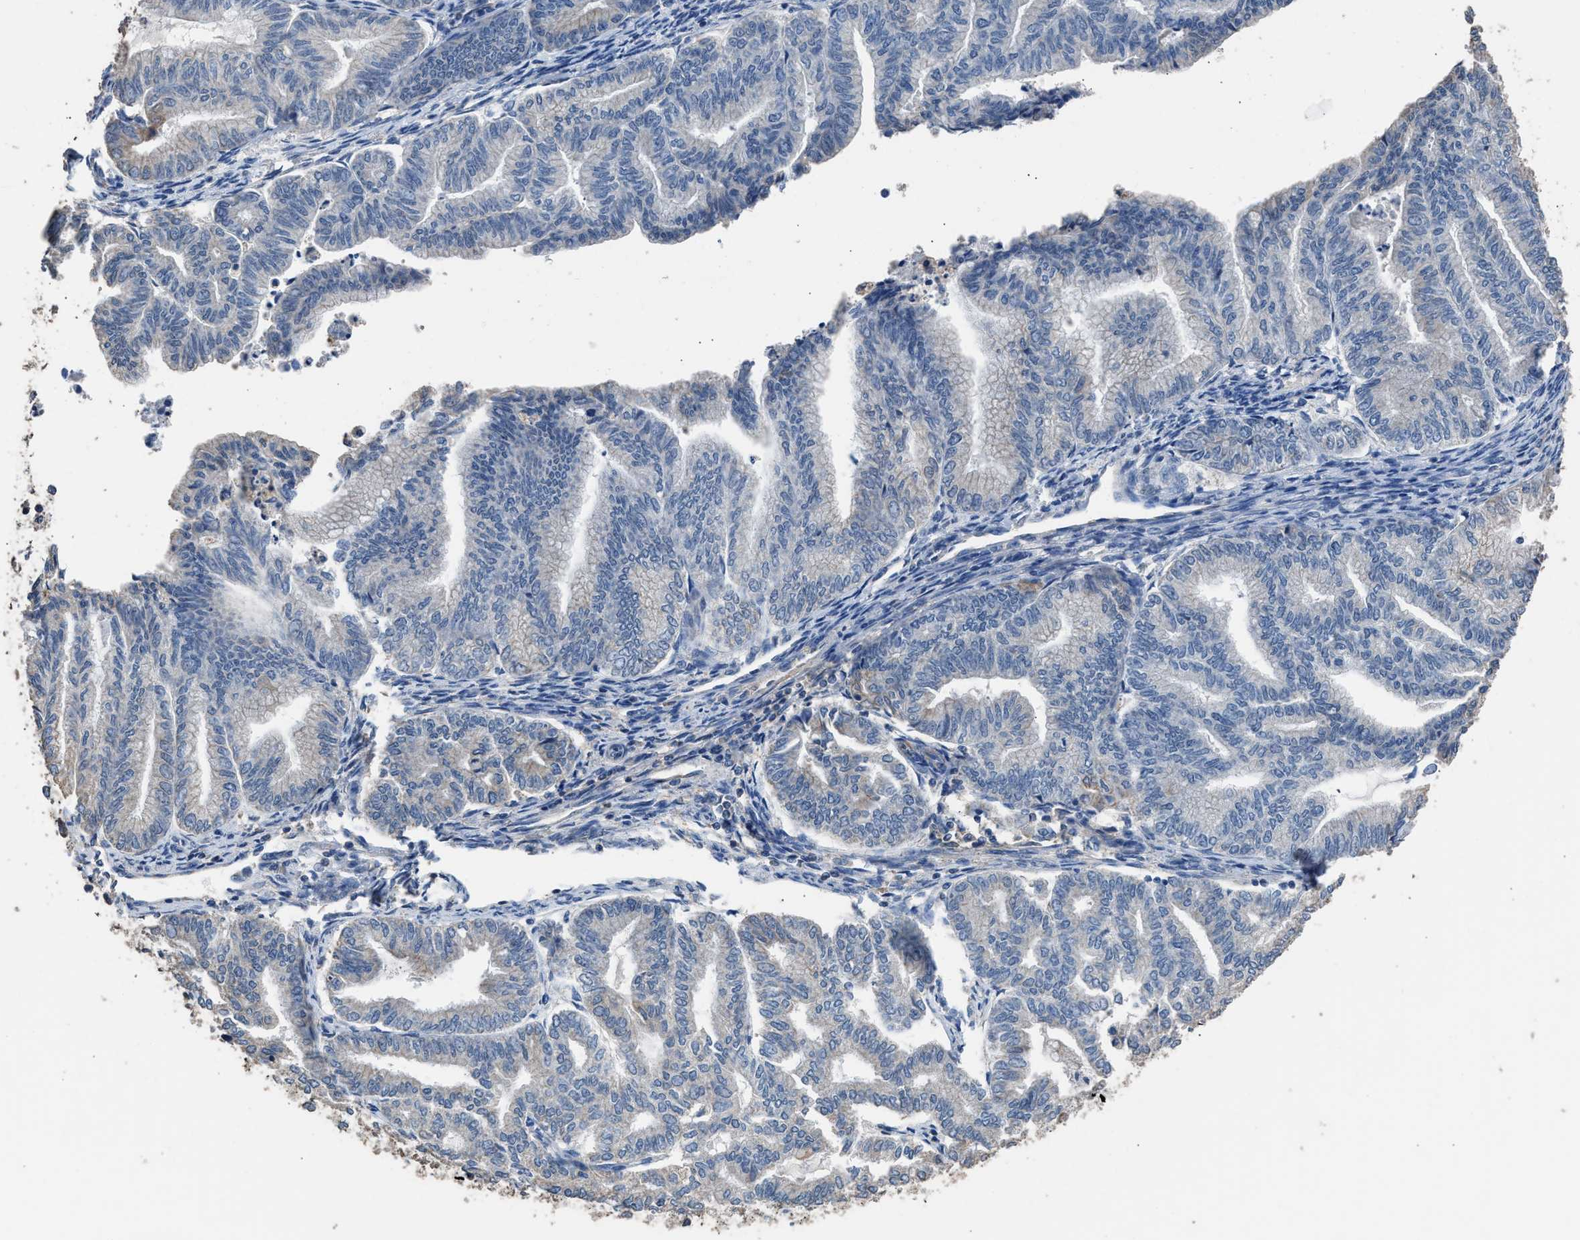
{"staining": {"intensity": "negative", "quantity": "none", "location": "none"}, "tissue": "endometrial cancer", "cell_type": "Tumor cells", "image_type": "cancer", "snomed": [{"axis": "morphology", "description": "Adenocarcinoma, NOS"}, {"axis": "topography", "description": "Endometrium"}], "caption": "Image shows no significant protein staining in tumor cells of endometrial adenocarcinoma.", "gene": "ITSN1", "patient": {"sex": "female", "age": 79}}